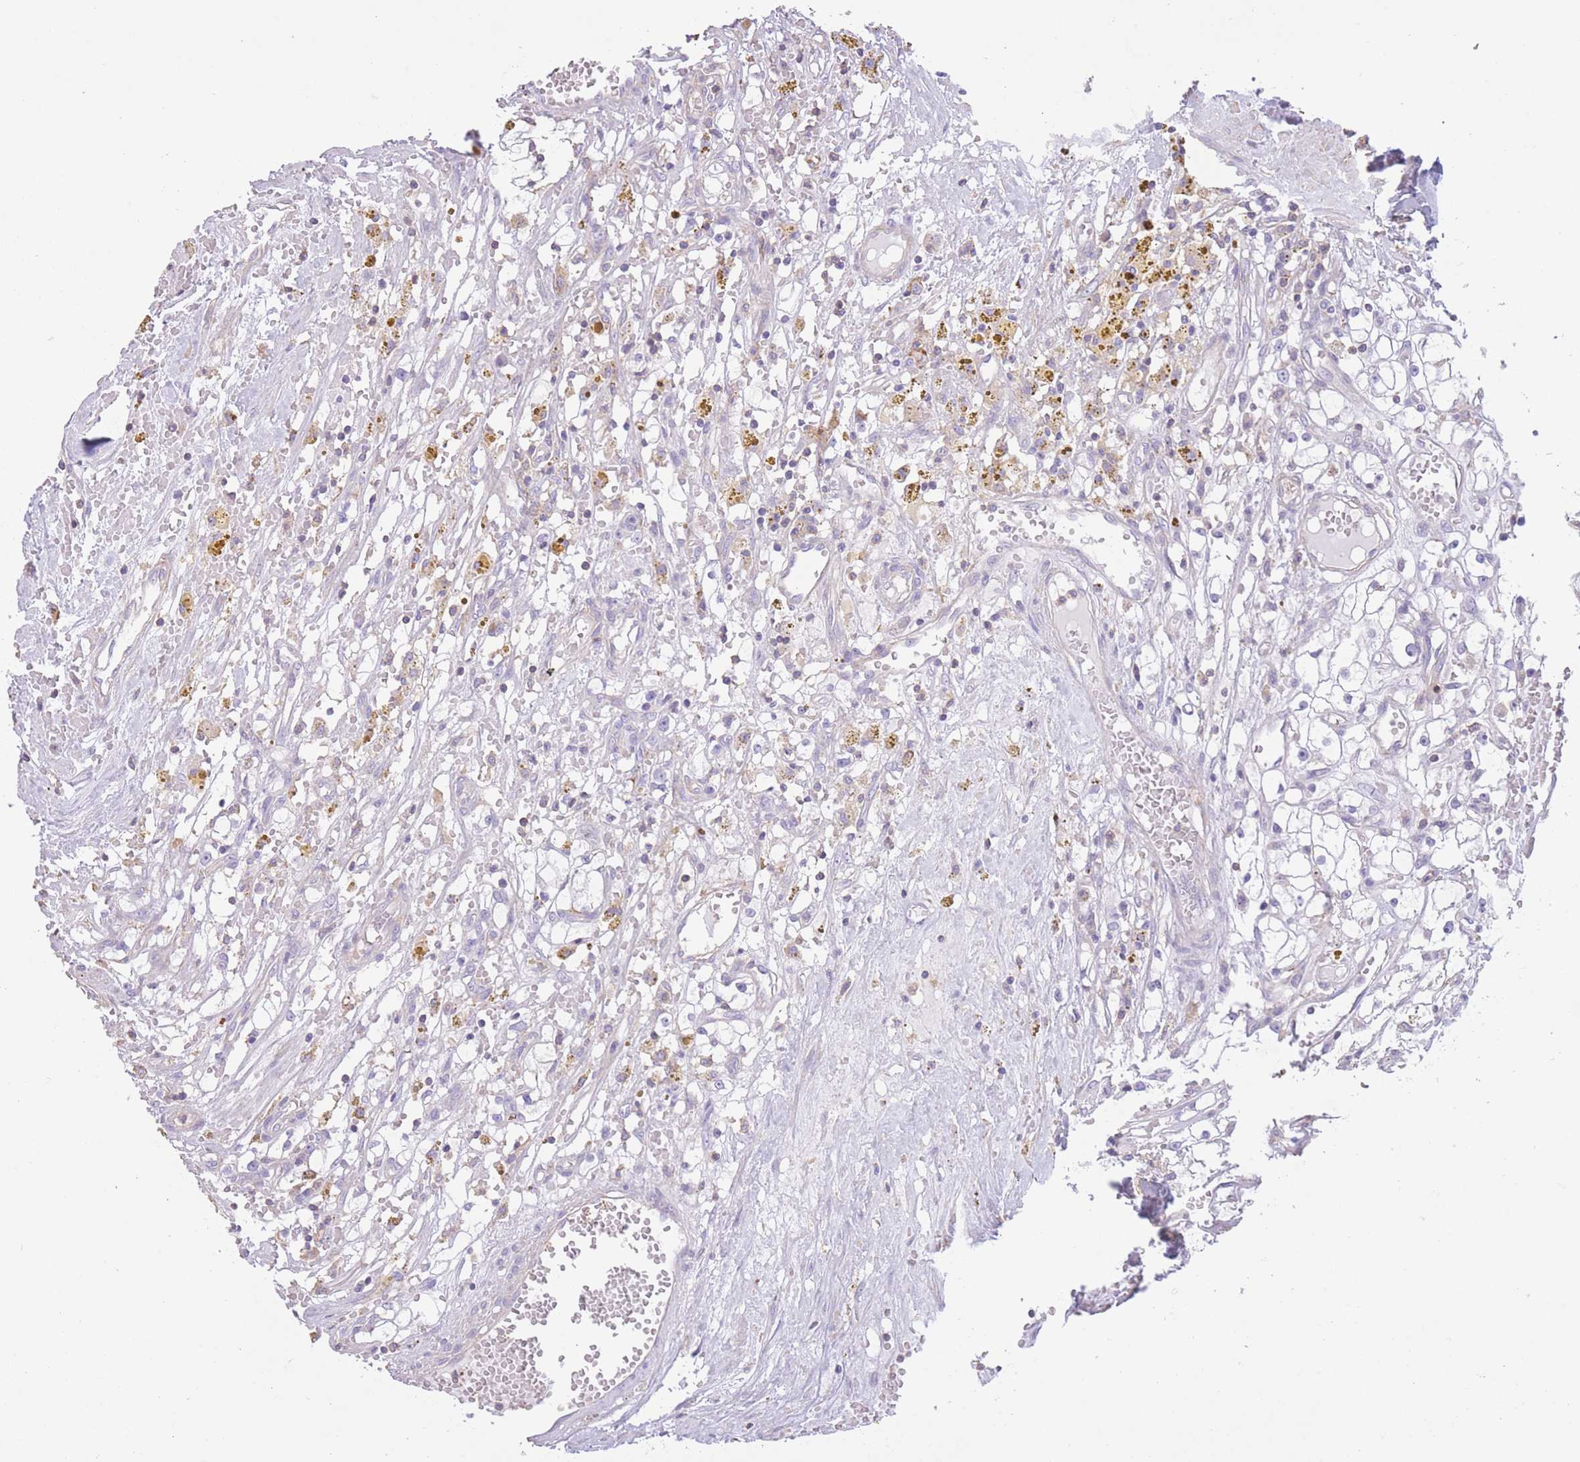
{"staining": {"intensity": "negative", "quantity": "none", "location": "none"}, "tissue": "renal cancer", "cell_type": "Tumor cells", "image_type": "cancer", "snomed": [{"axis": "morphology", "description": "Adenocarcinoma, NOS"}, {"axis": "topography", "description": "Kidney"}], "caption": "Human renal cancer (adenocarcinoma) stained for a protein using immunohistochemistry (IHC) reveals no expression in tumor cells.", "gene": "PDHA1", "patient": {"sex": "male", "age": 56}}